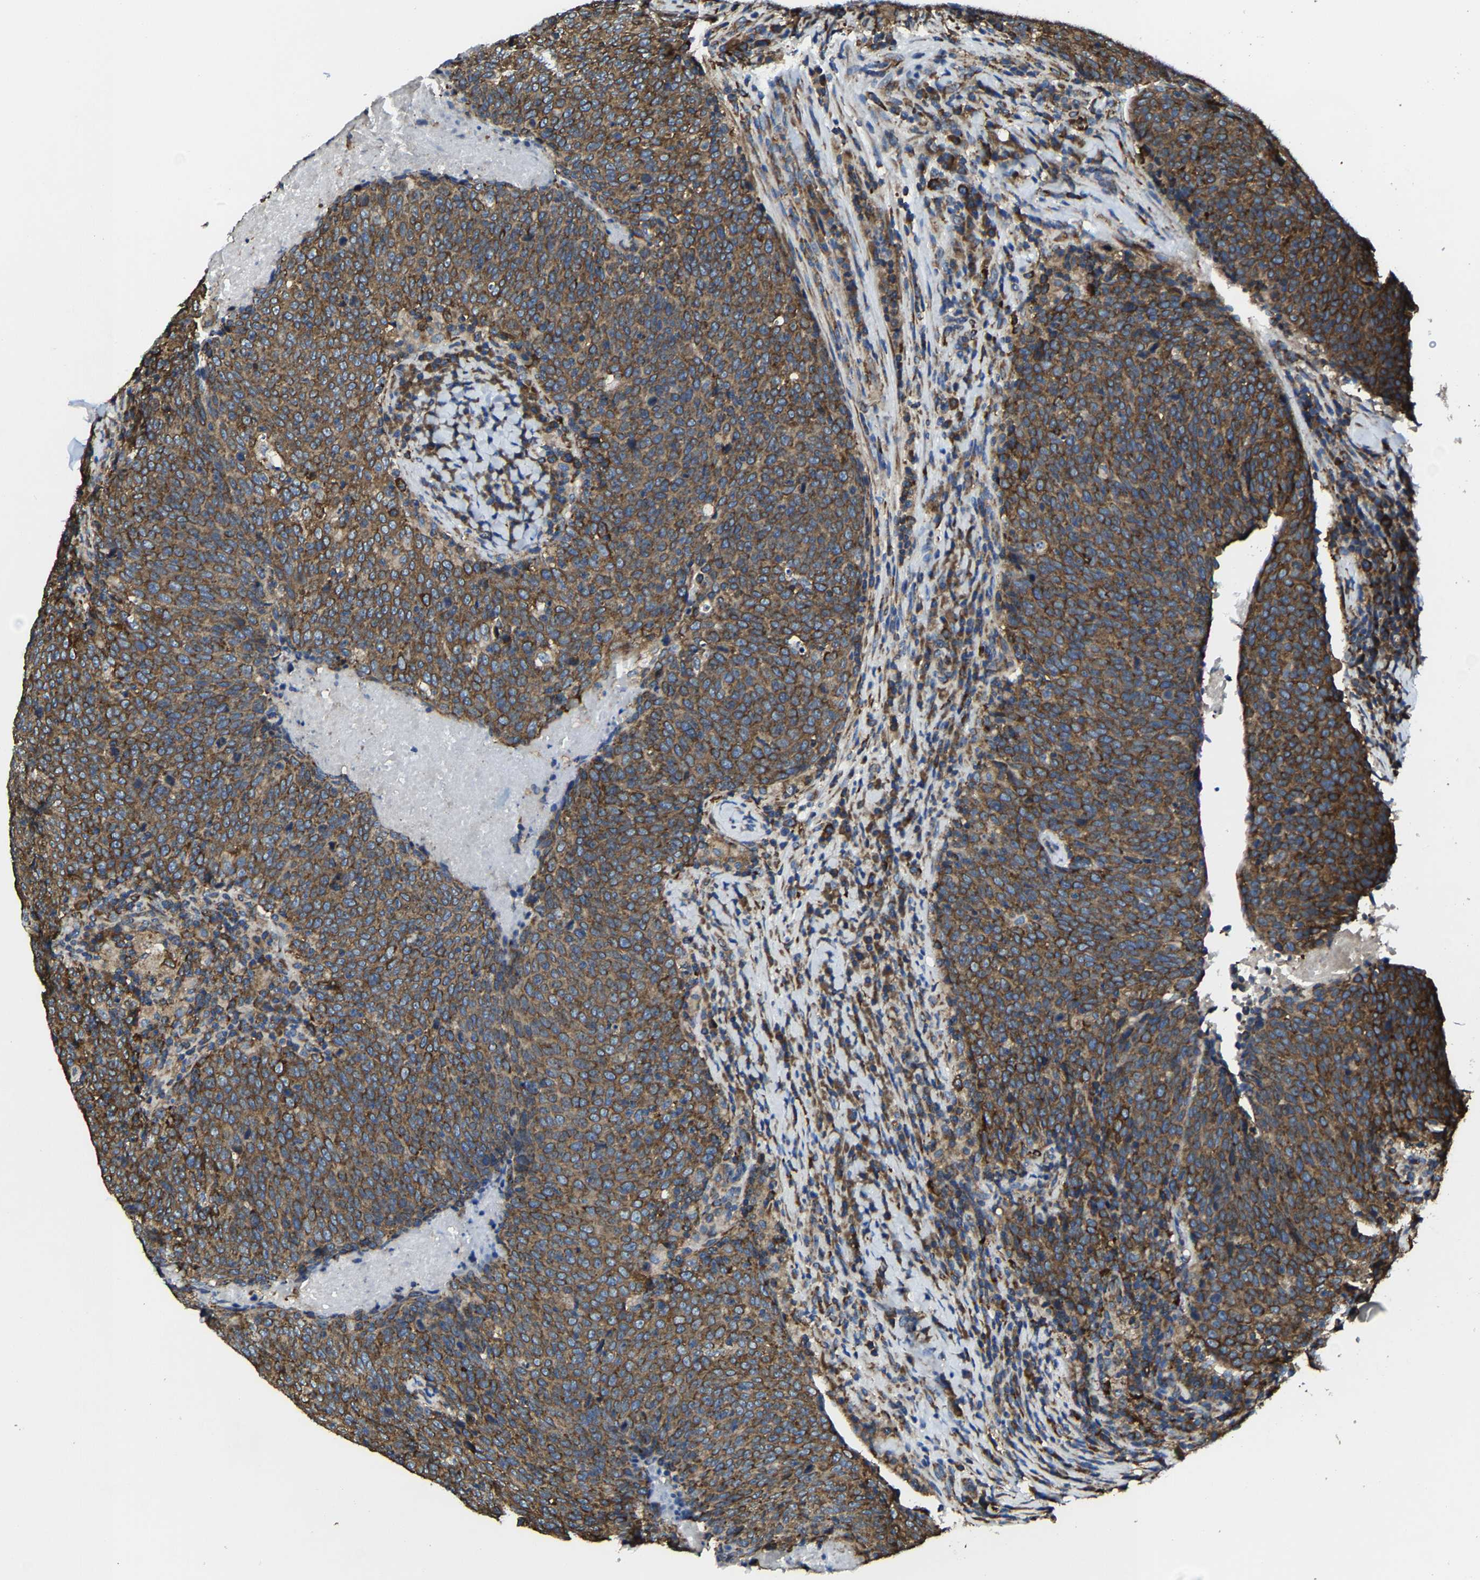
{"staining": {"intensity": "strong", "quantity": ">75%", "location": "cytoplasmic/membranous"}, "tissue": "head and neck cancer", "cell_type": "Tumor cells", "image_type": "cancer", "snomed": [{"axis": "morphology", "description": "Squamous cell carcinoma, NOS"}, {"axis": "morphology", "description": "Squamous cell carcinoma, metastatic, NOS"}, {"axis": "topography", "description": "Lymph node"}, {"axis": "topography", "description": "Head-Neck"}], "caption": "High-magnification brightfield microscopy of head and neck cancer (metastatic squamous cell carcinoma) stained with DAB (3,3'-diaminobenzidine) (brown) and counterstained with hematoxylin (blue). tumor cells exhibit strong cytoplasmic/membranous expression is seen in about>75% of cells. The protein is shown in brown color, while the nuclei are stained blue.", "gene": "G3BP2", "patient": {"sex": "male", "age": 62}}